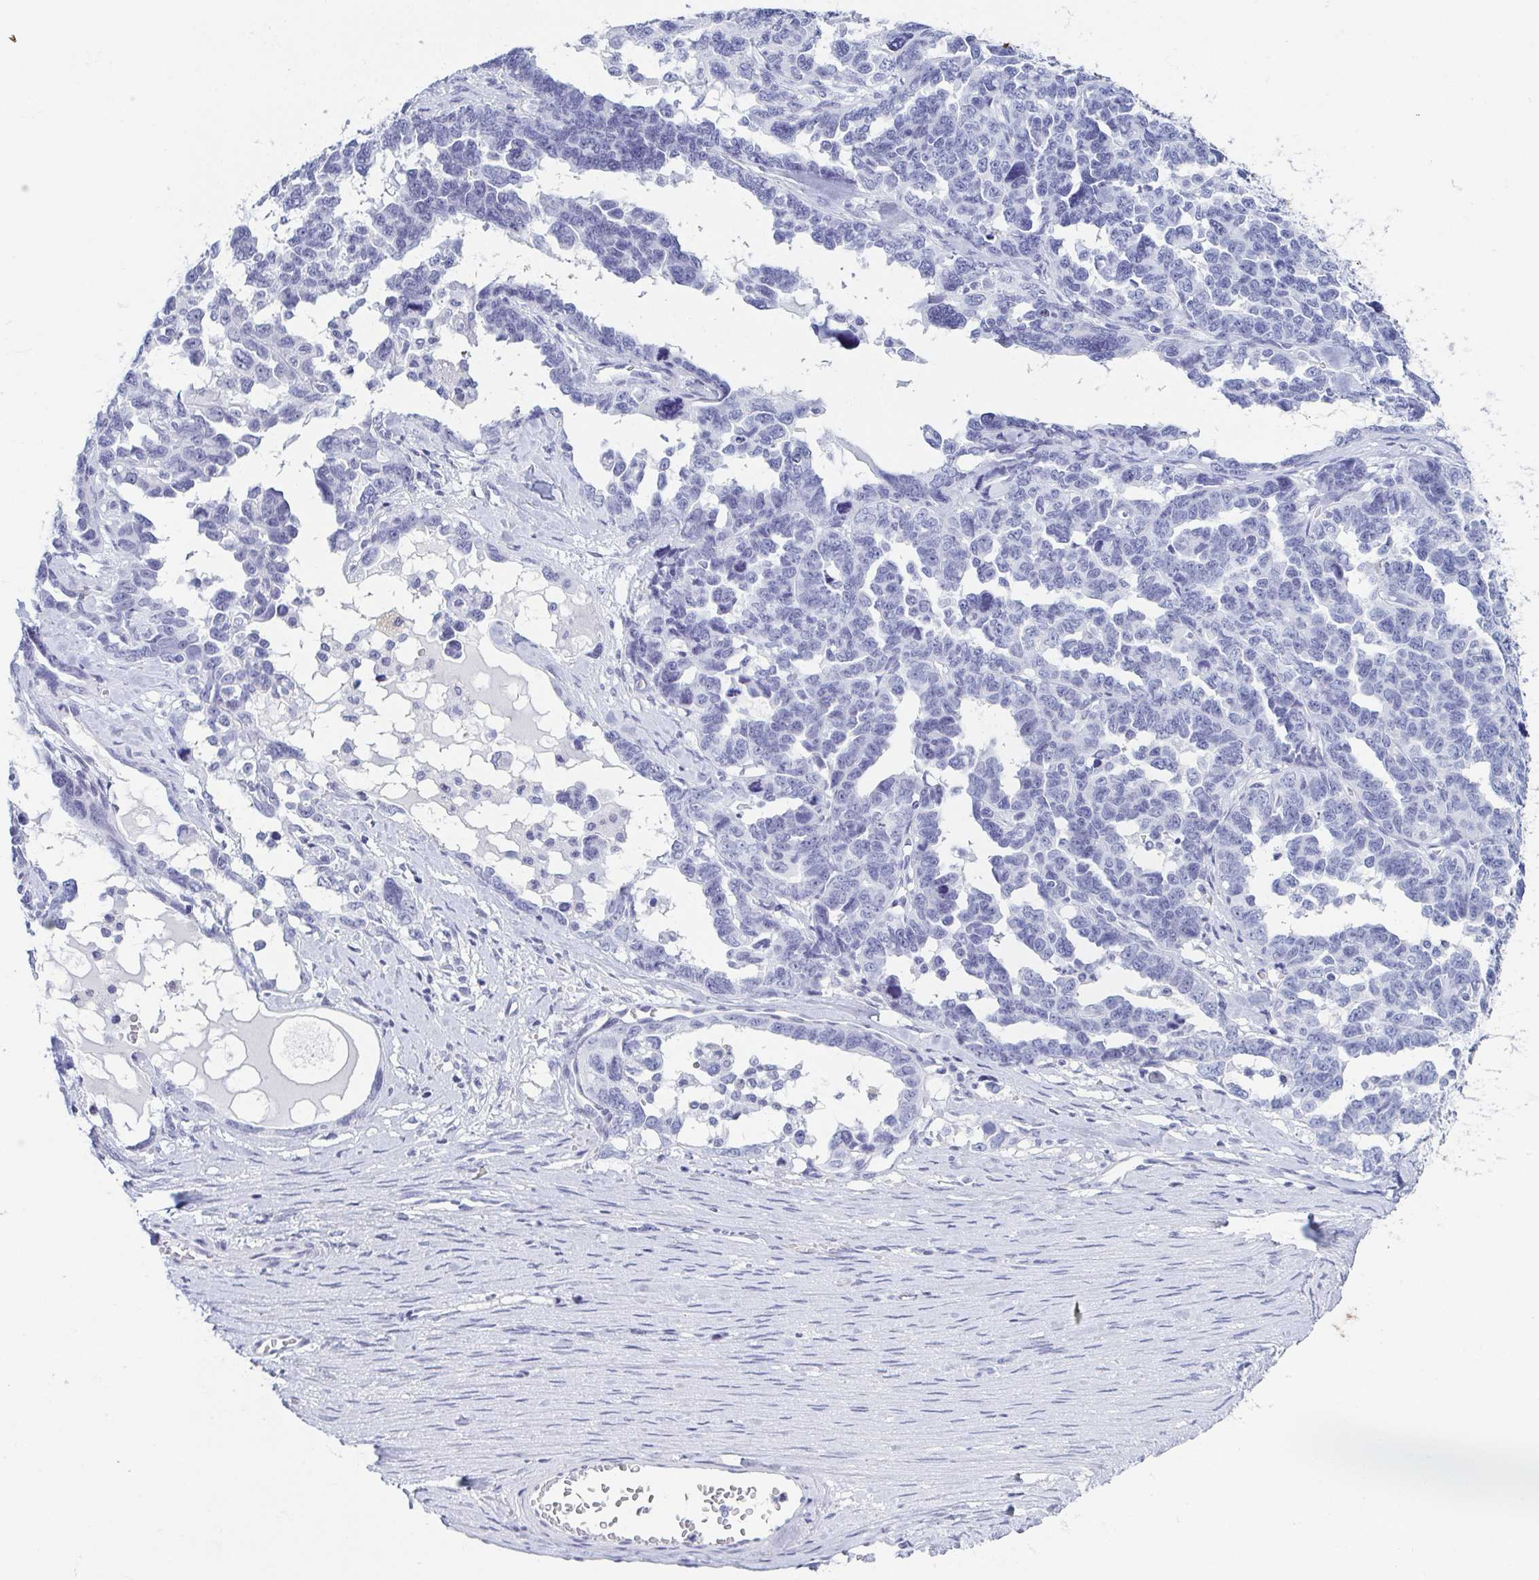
{"staining": {"intensity": "negative", "quantity": "none", "location": "none"}, "tissue": "ovarian cancer", "cell_type": "Tumor cells", "image_type": "cancer", "snomed": [{"axis": "morphology", "description": "Cystadenocarcinoma, serous, NOS"}, {"axis": "topography", "description": "Ovary"}], "caption": "Tumor cells show no significant protein expression in ovarian cancer (serous cystadenocarcinoma).", "gene": "REG4", "patient": {"sex": "female", "age": 69}}